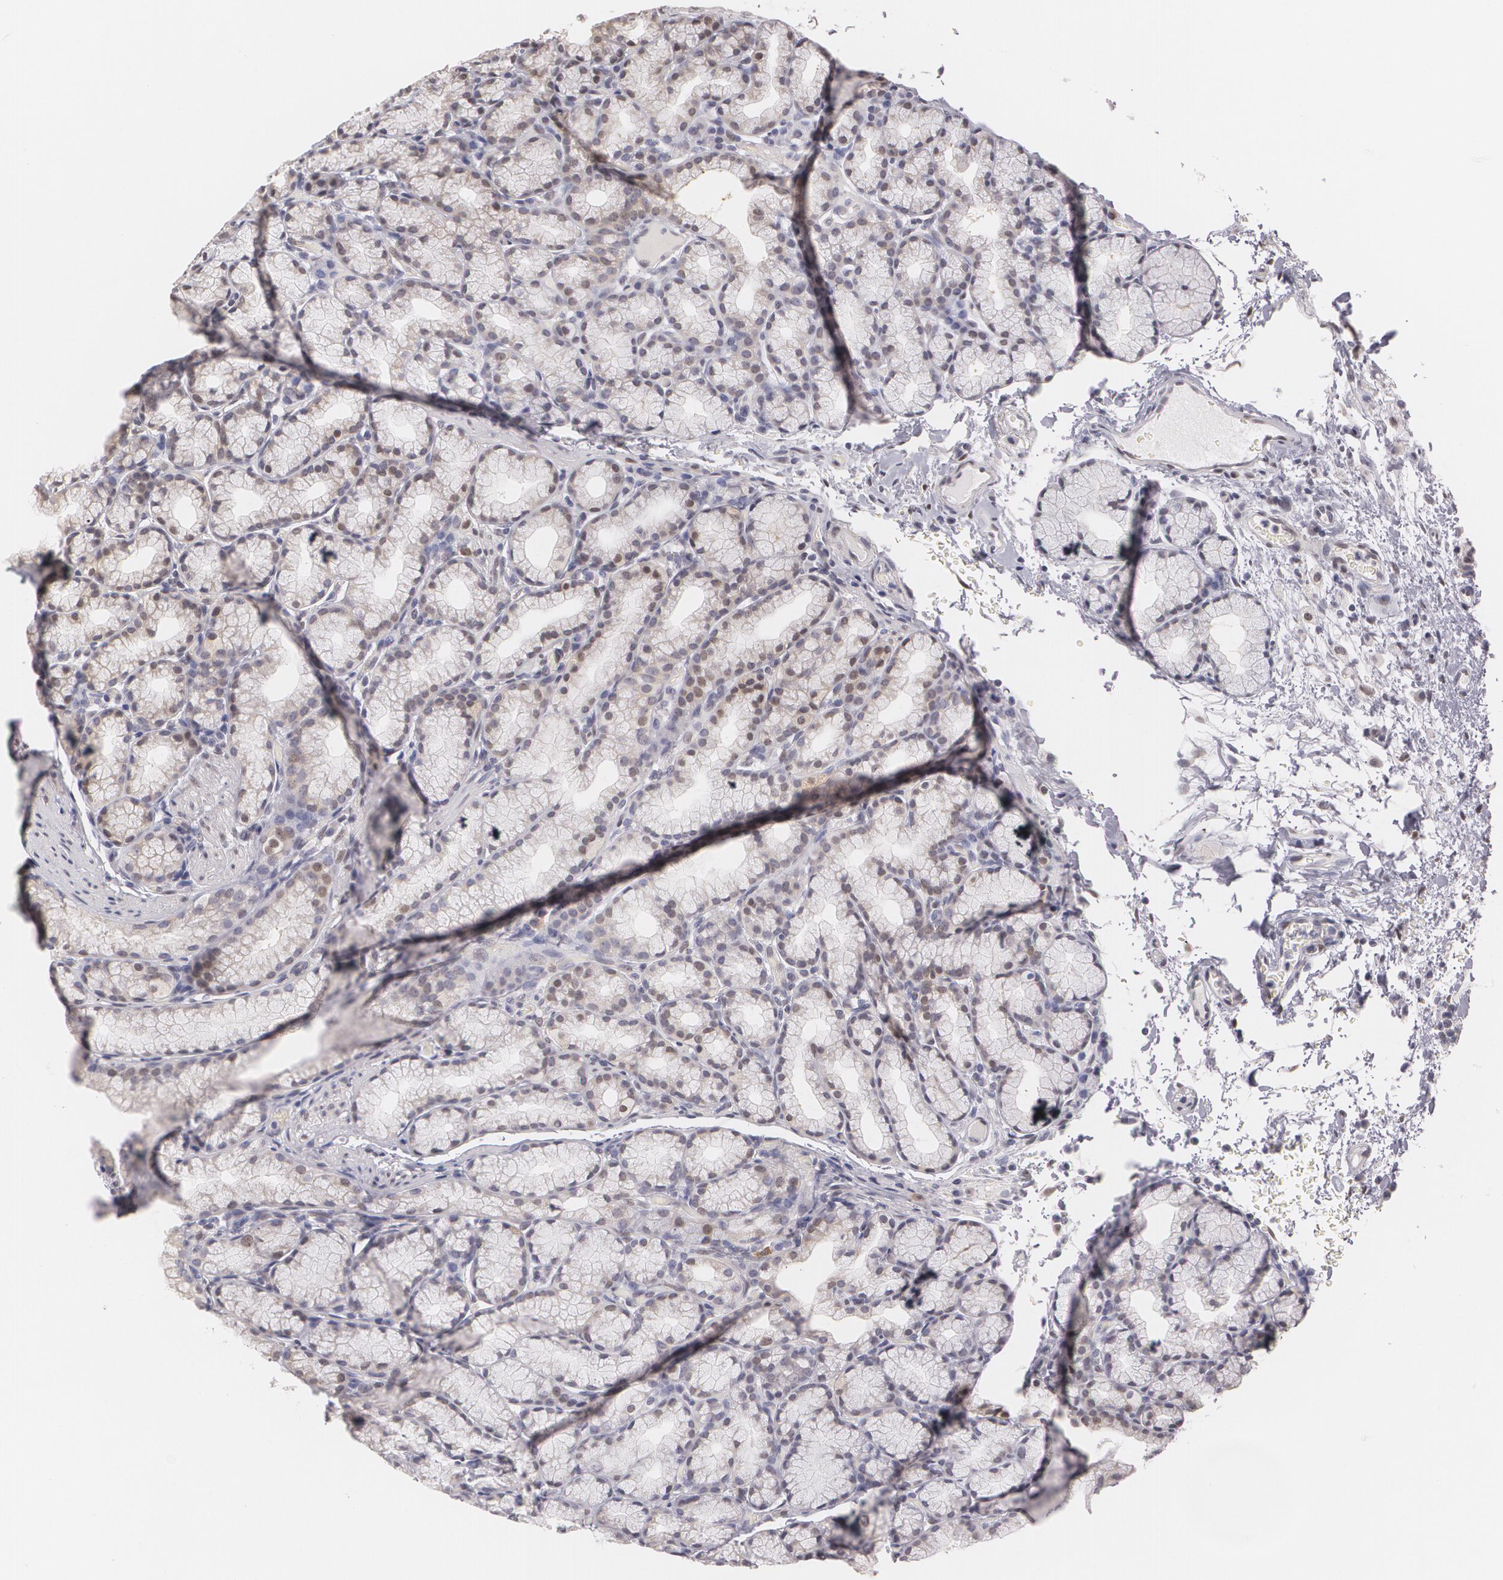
{"staining": {"intensity": "moderate", "quantity": "<25%", "location": "nuclear"}, "tissue": "duodenum", "cell_type": "Glandular cells", "image_type": "normal", "snomed": [{"axis": "morphology", "description": "Normal tissue, NOS"}, {"axis": "topography", "description": "Duodenum"}], "caption": "A brown stain shows moderate nuclear expression of a protein in glandular cells of normal duodenum. The staining was performed using DAB to visualize the protein expression in brown, while the nuclei were stained in blue with hematoxylin (Magnification: 20x).", "gene": "ZBTB16", "patient": {"sex": "female", "age": 48}}